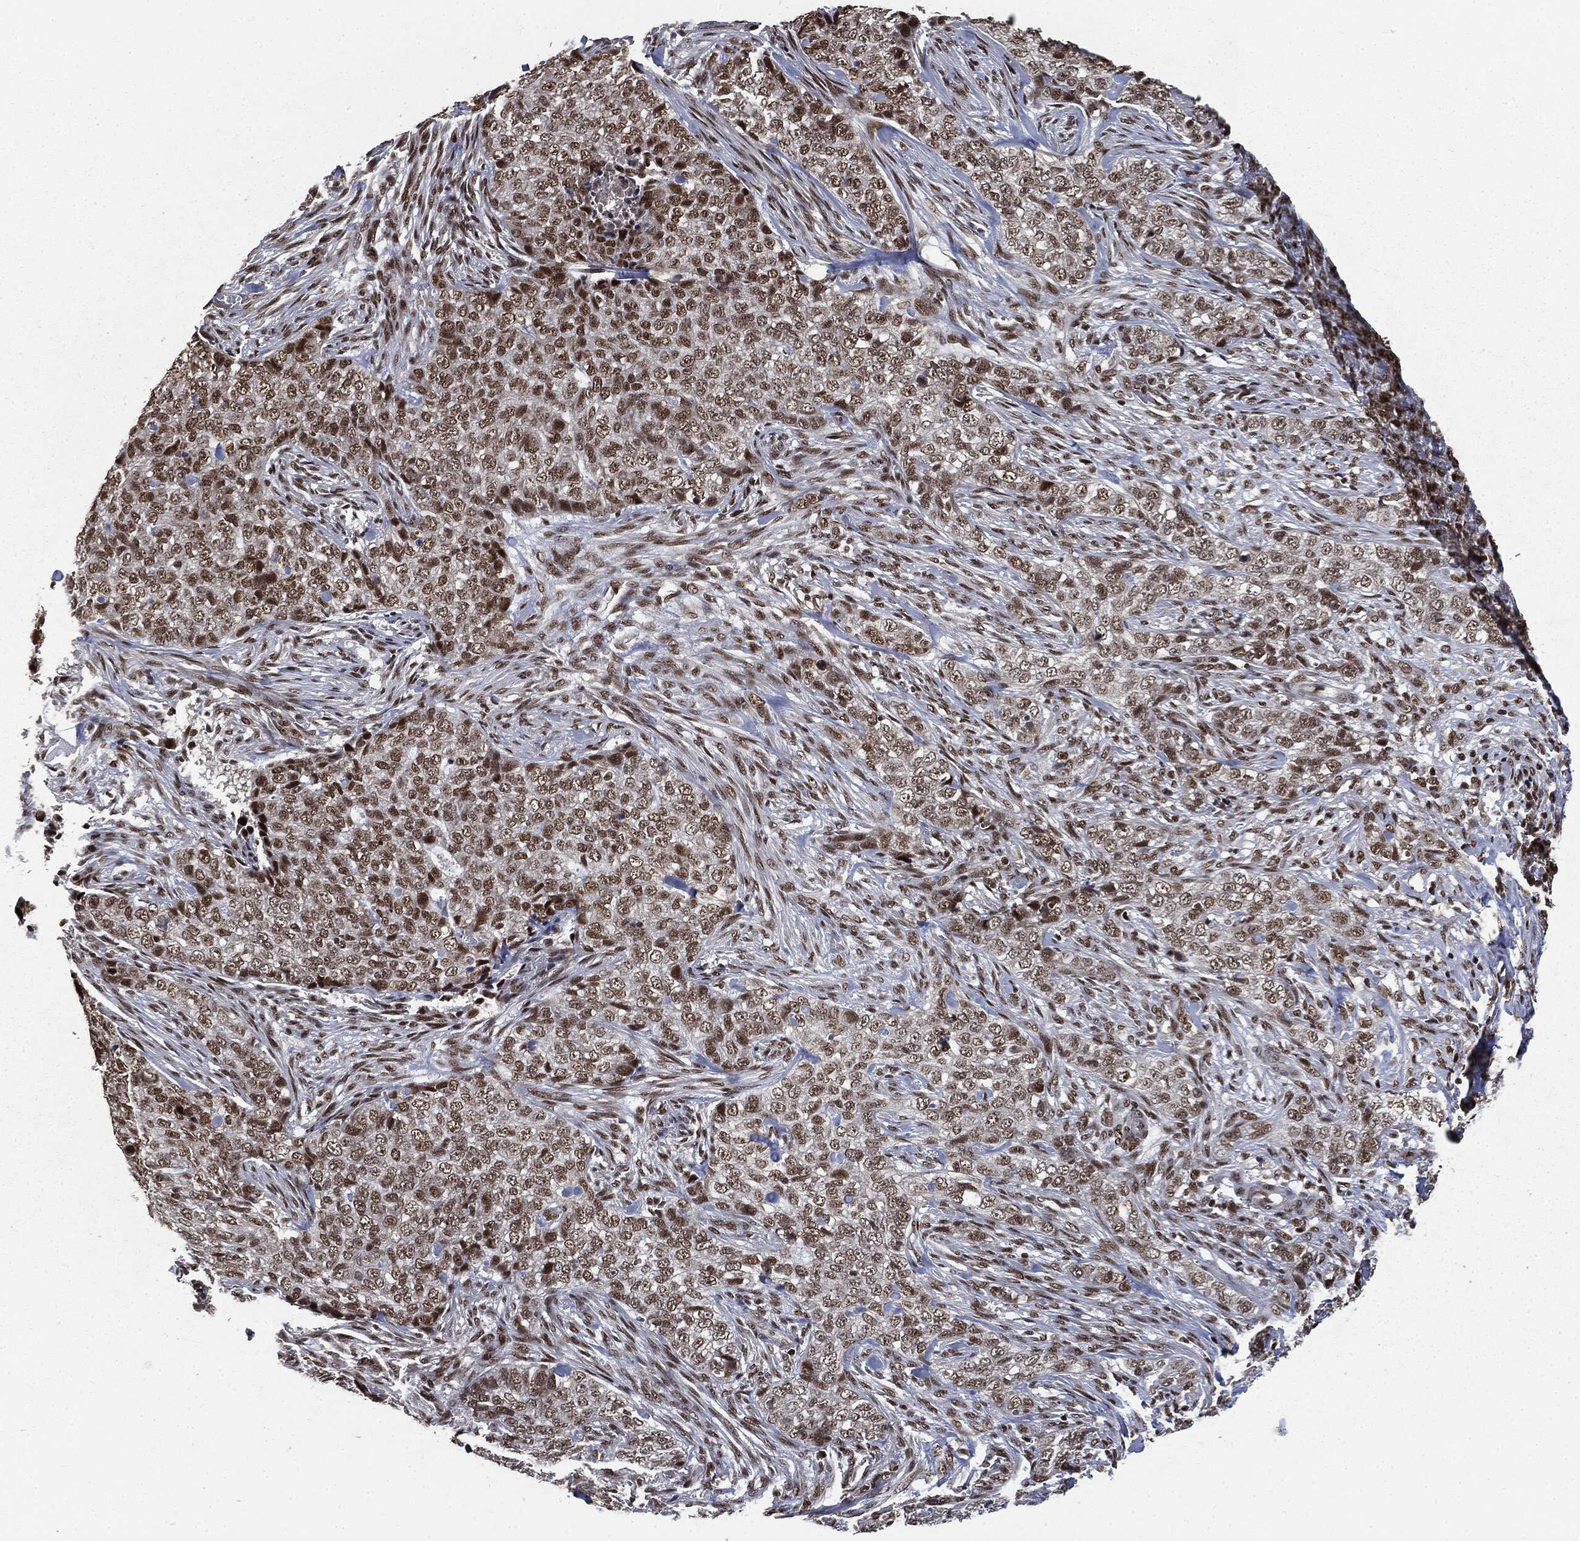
{"staining": {"intensity": "strong", "quantity": ">75%", "location": "nuclear"}, "tissue": "skin cancer", "cell_type": "Tumor cells", "image_type": "cancer", "snomed": [{"axis": "morphology", "description": "Basal cell carcinoma"}, {"axis": "topography", "description": "Skin"}], "caption": "Basal cell carcinoma (skin) tissue displays strong nuclear expression in about >75% of tumor cells (DAB (3,3'-diaminobenzidine) = brown stain, brightfield microscopy at high magnification).", "gene": "DPH2", "patient": {"sex": "female", "age": 69}}